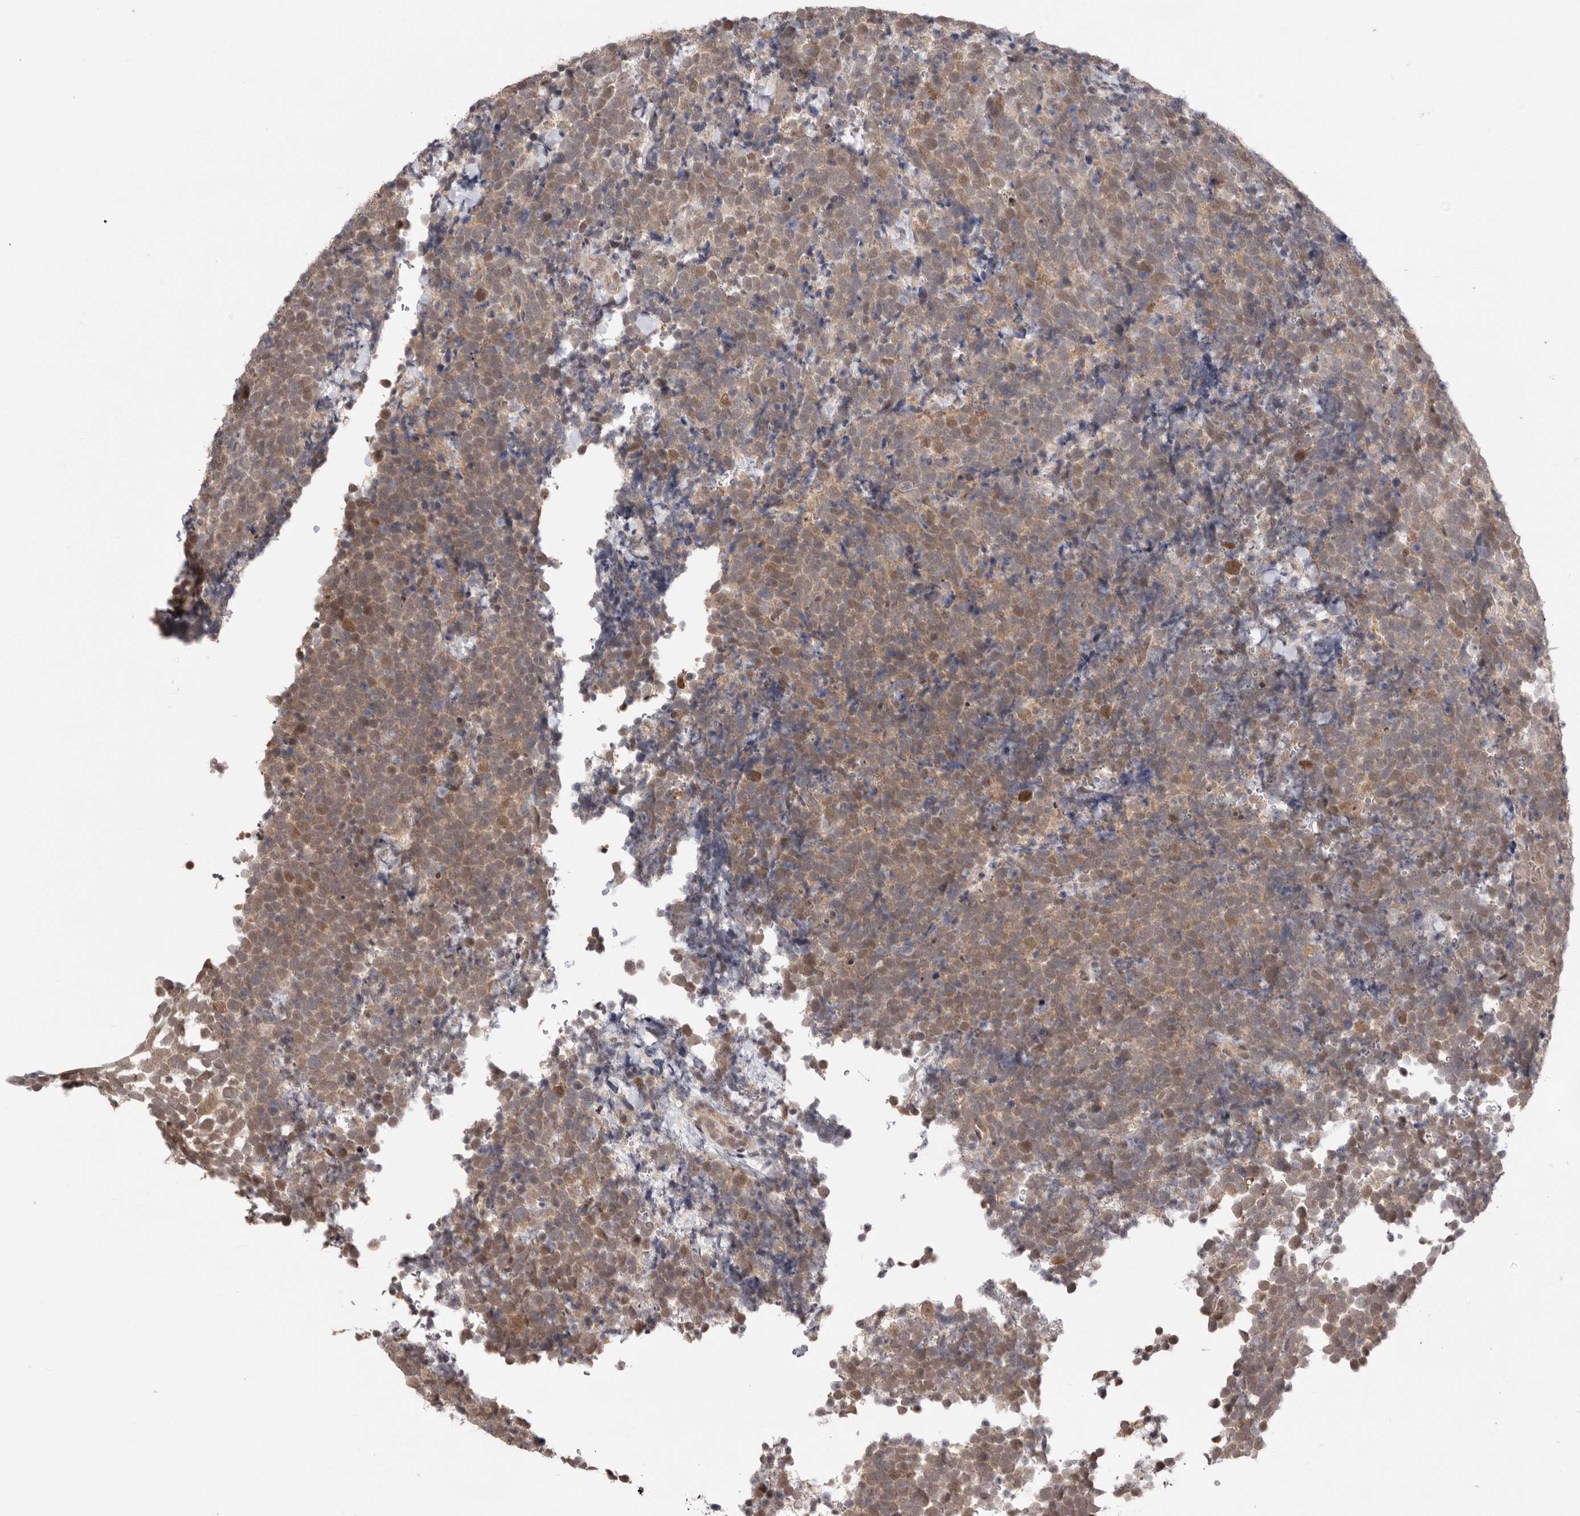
{"staining": {"intensity": "moderate", "quantity": ">75%", "location": "cytoplasmic/membranous,nuclear"}, "tissue": "urothelial cancer", "cell_type": "Tumor cells", "image_type": "cancer", "snomed": [{"axis": "morphology", "description": "Urothelial carcinoma, High grade"}, {"axis": "topography", "description": "Urinary bladder"}], "caption": "Human urothelial carcinoma (high-grade) stained with a brown dye displays moderate cytoplasmic/membranous and nuclear positive expression in approximately >75% of tumor cells.", "gene": "NSUN4", "patient": {"sex": "female", "age": 82}}